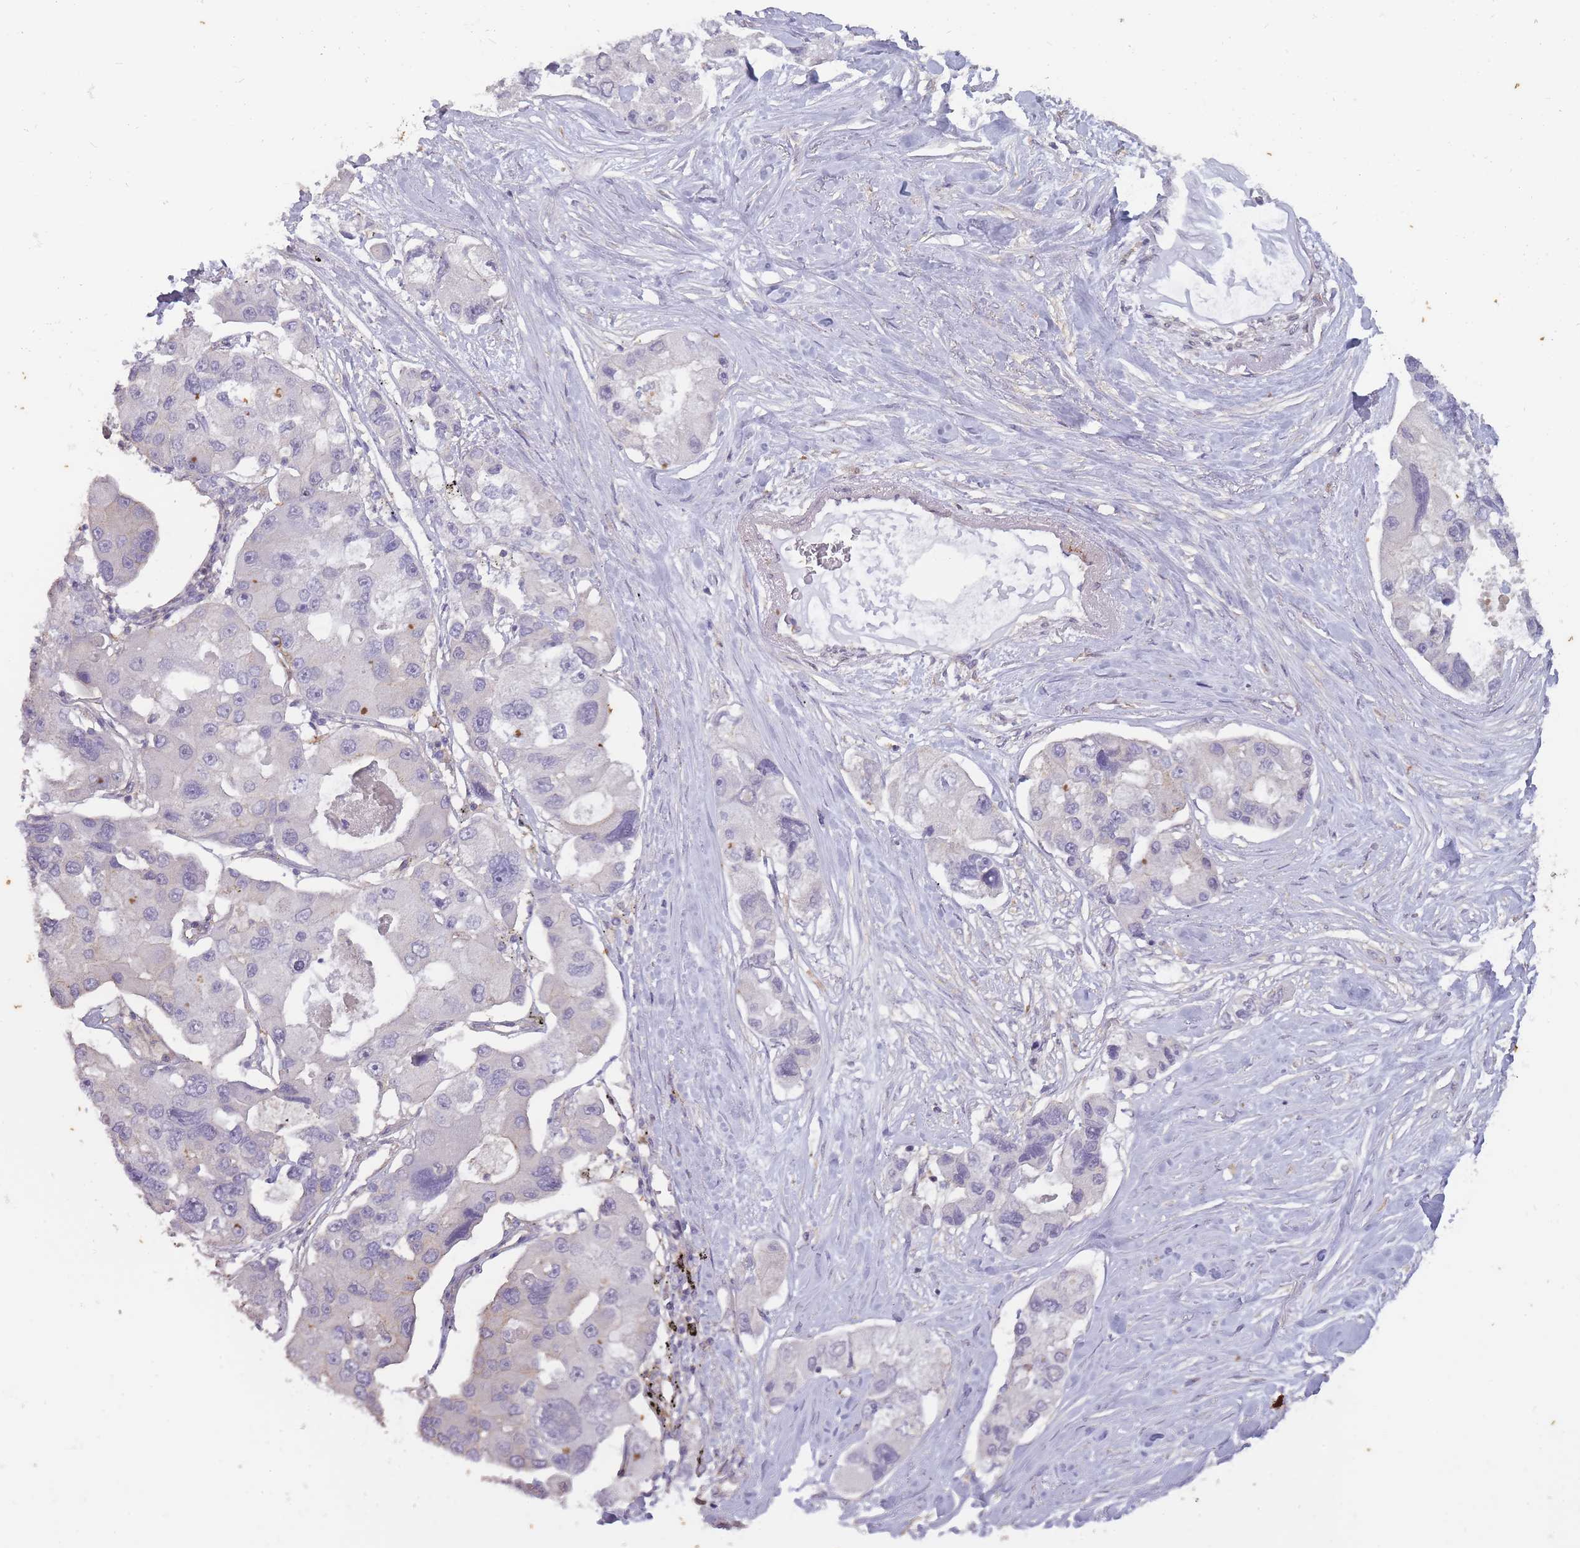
{"staining": {"intensity": "negative", "quantity": "none", "location": "none"}, "tissue": "lung cancer", "cell_type": "Tumor cells", "image_type": "cancer", "snomed": [{"axis": "morphology", "description": "Adenocarcinoma, NOS"}, {"axis": "topography", "description": "Lung"}], "caption": "IHC of human adenocarcinoma (lung) exhibits no expression in tumor cells.", "gene": "TET3", "patient": {"sex": "female", "age": 54}}